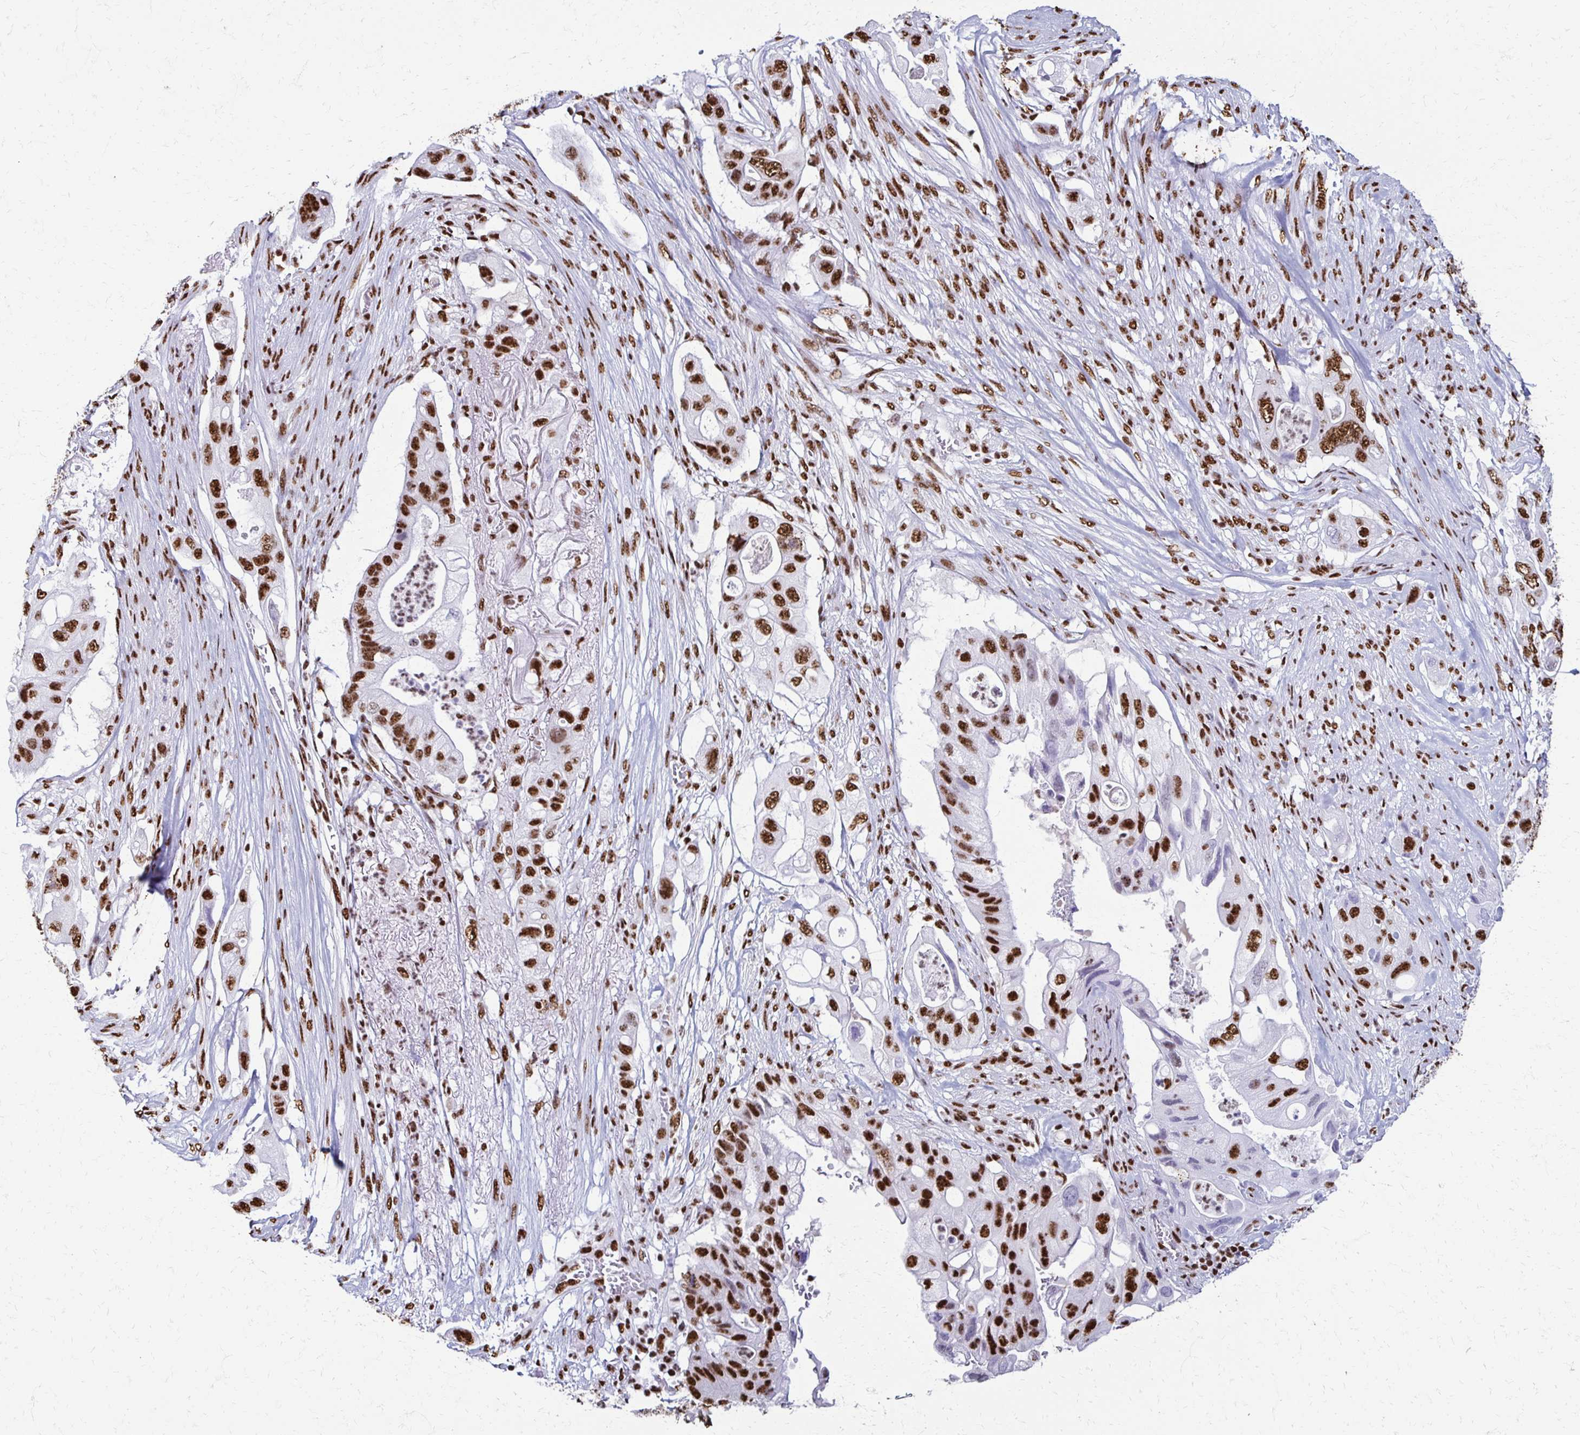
{"staining": {"intensity": "strong", "quantity": ">75%", "location": "nuclear"}, "tissue": "pancreatic cancer", "cell_type": "Tumor cells", "image_type": "cancer", "snomed": [{"axis": "morphology", "description": "Adenocarcinoma, NOS"}, {"axis": "topography", "description": "Pancreas"}], "caption": "A photomicrograph showing strong nuclear staining in approximately >75% of tumor cells in pancreatic cancer, as visualized by brown immunohistochemical staining.", "gene": "NONO", "patient": {"sex": "female", "age": 72}}